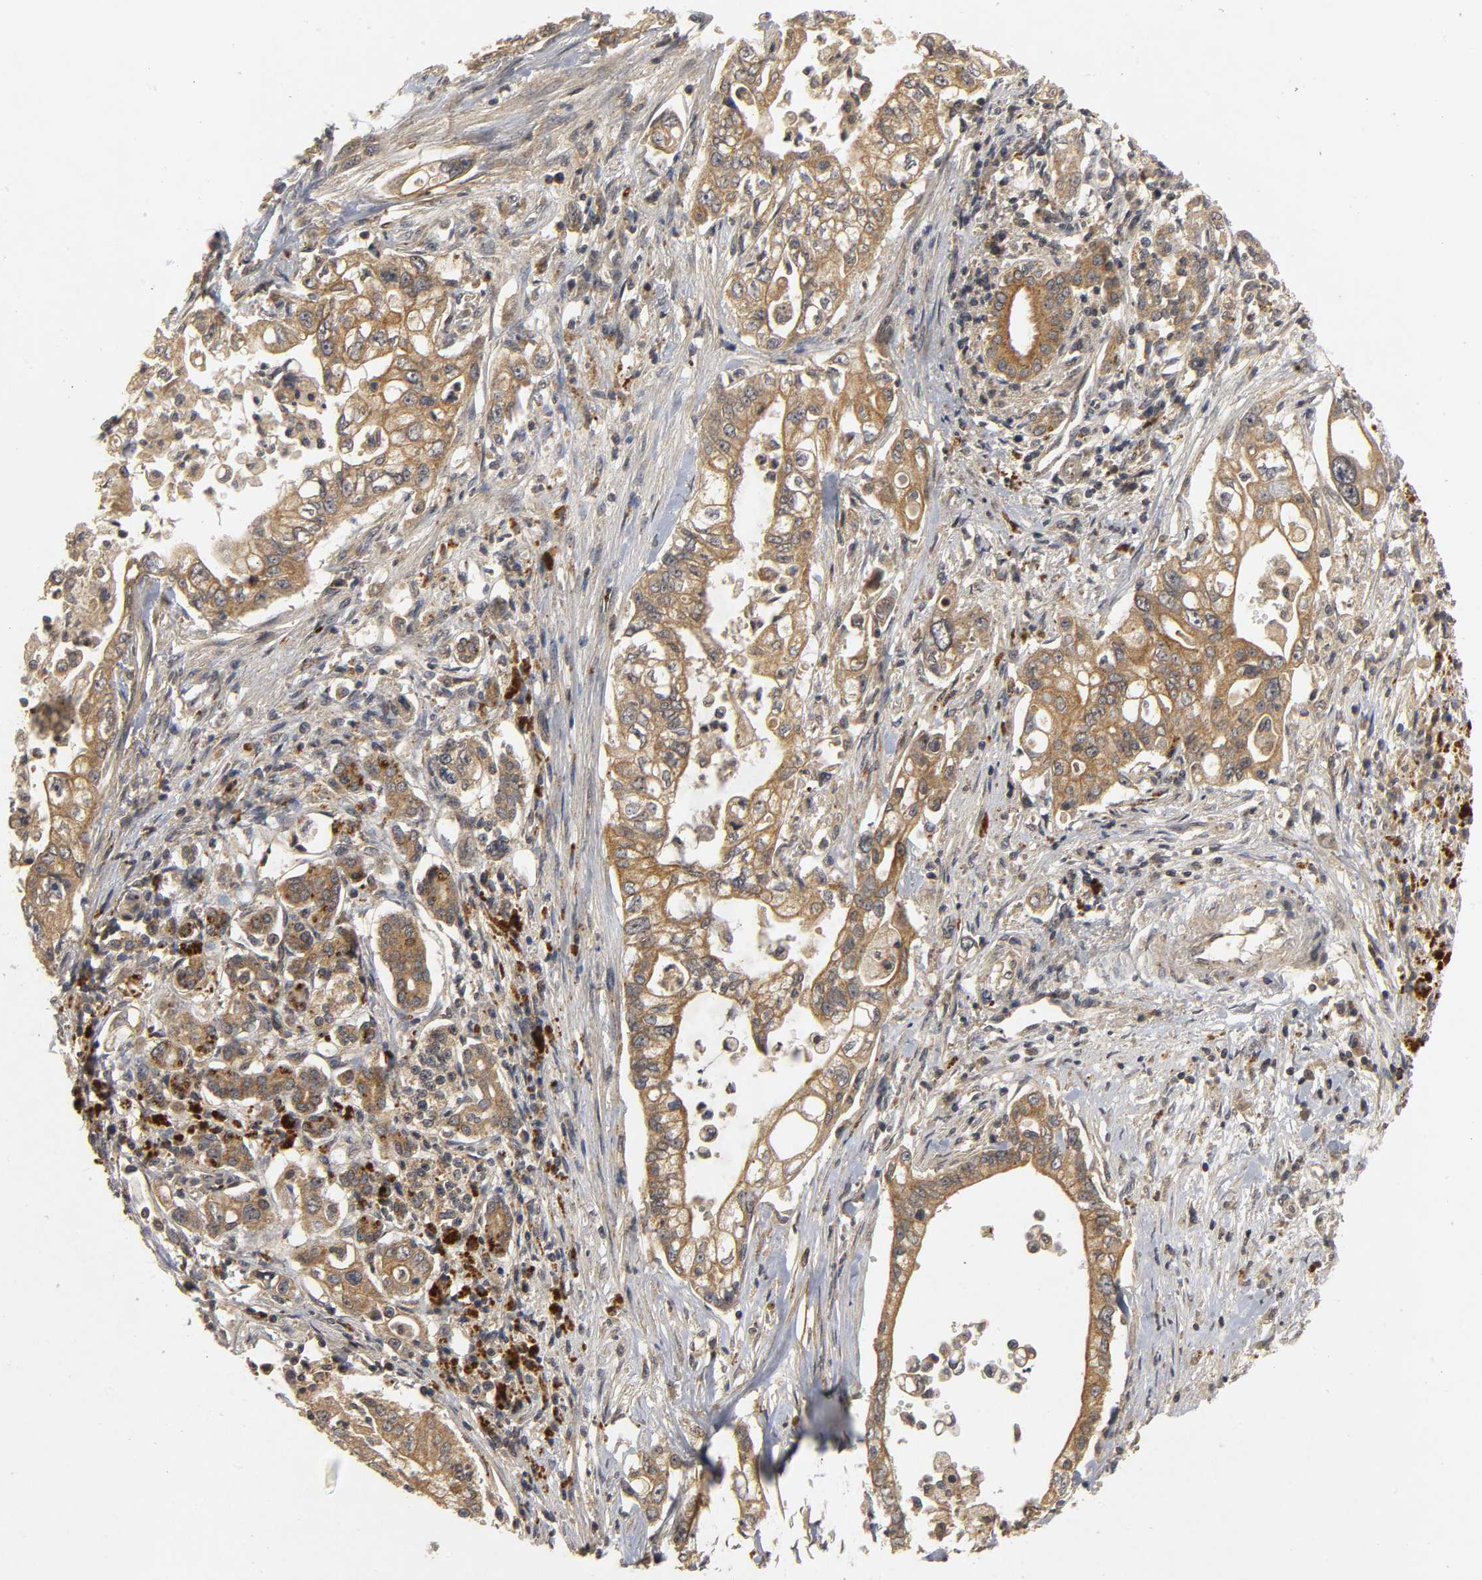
{"staining": {"intensity": "moderate", "quantity": ">75%", "location": "cytoplasmic/membranous"}, "tissue": "pancreatic cancer", "cell_type": "Tumor cells", "image_type": "cancer", "snomed": [{"axis": "morphology", "description": "Normal tissue, NOS"}, {"axis": "topography", "description": "Pancreas"}], "caption": "Pancreatic cancer was stained to show a protein in brown. There is medium levels of moderate cytoplasmic/membranous expression in about >75% of tumor cells.", "gene": "TRAF6", "patient": {"sex": "male", "age": 42}}